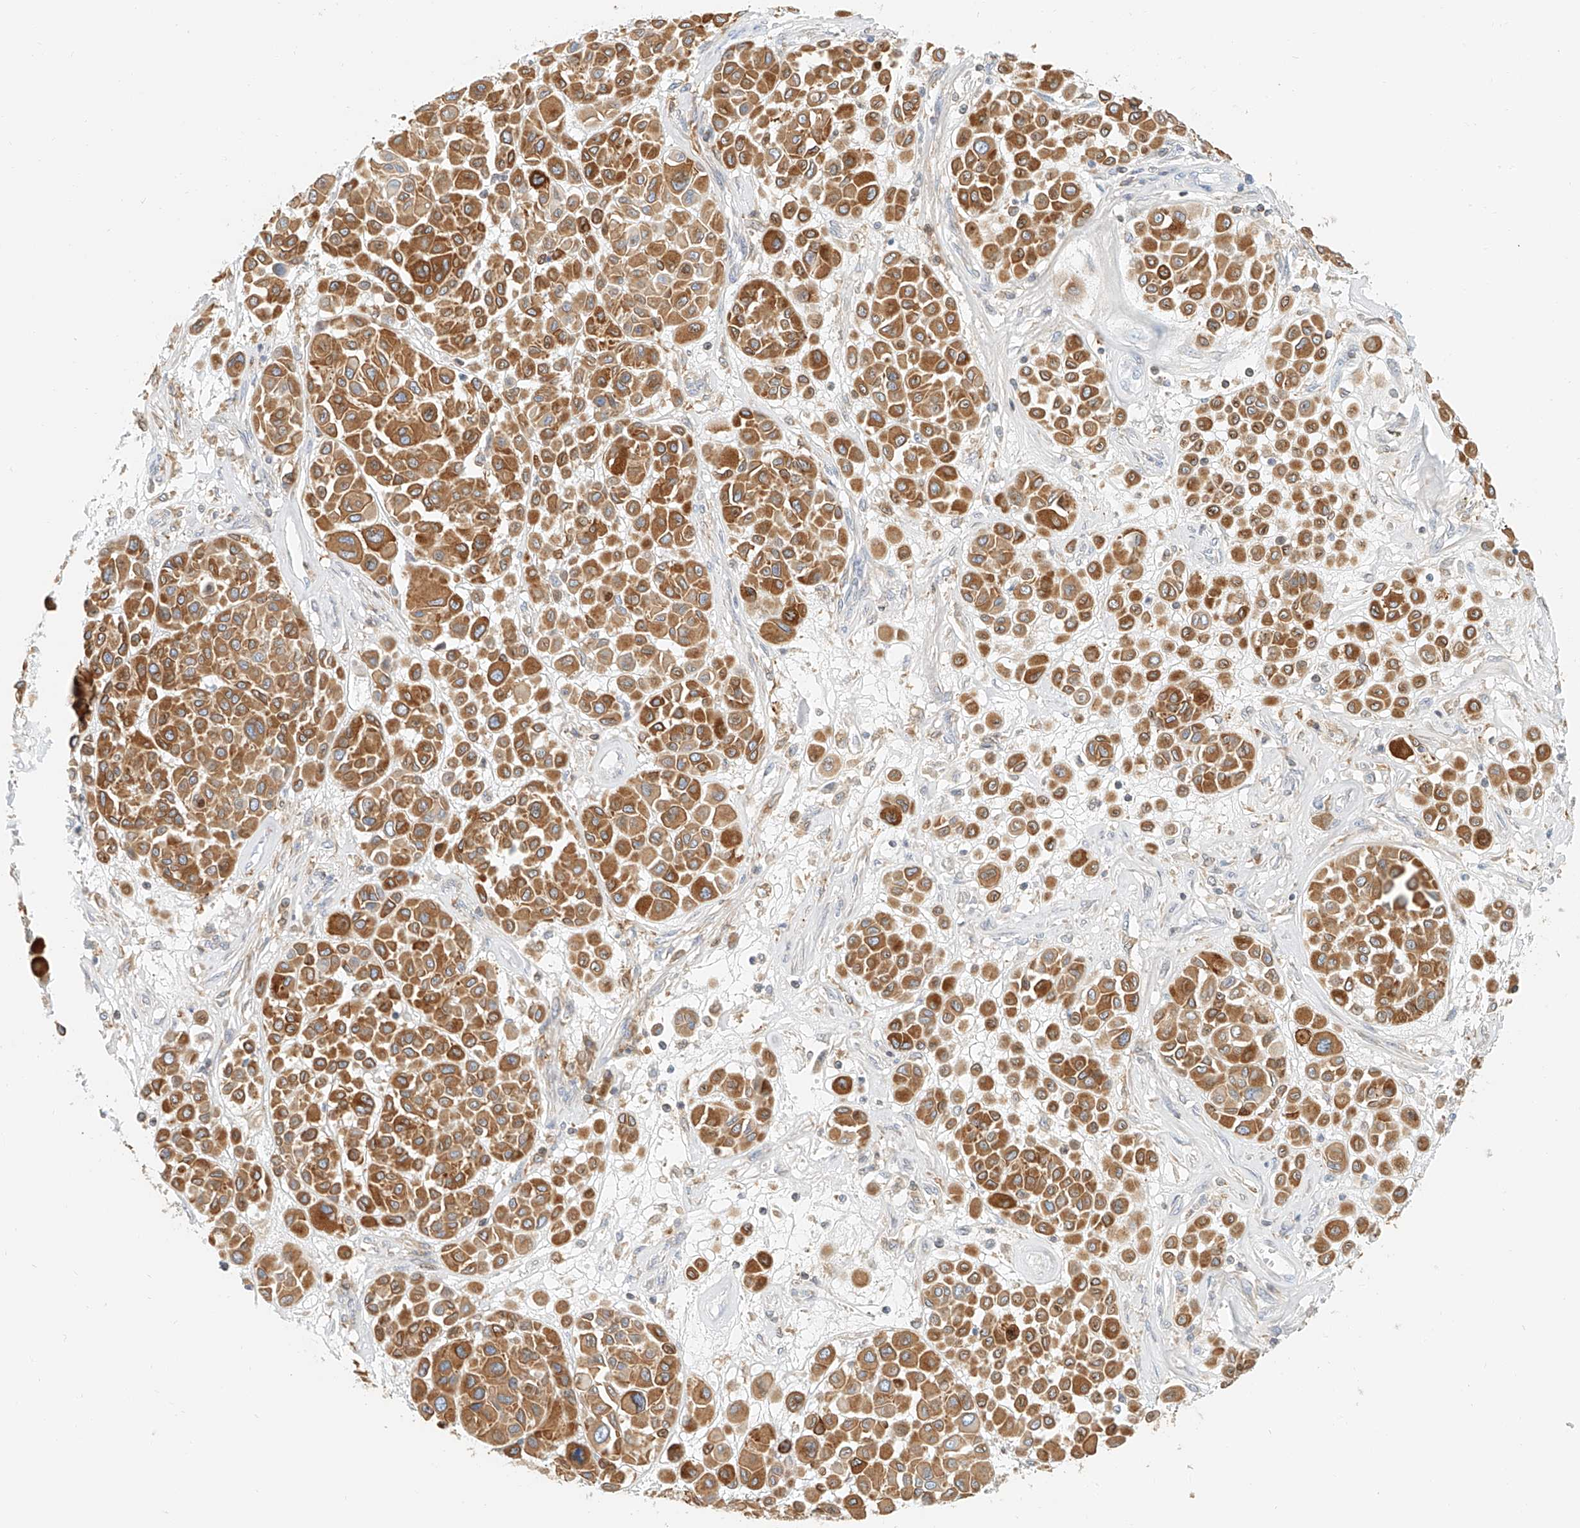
{"staining": {"intensity": "moderate", "quantity": ">75%", "location": "cytoplasmic/membranous"}, "tissue": "melanoma", "cell_type": "Tumor cells", "image_type": "cancer", "snomed": [{"axis": "morphology", "description": "Malignant melanoma, Metastatic site"}, {"axis": "topography", "description": "Soft tissue"}], "caption": "A photomicrograph showing moderate cytoplasmic/membranous positivity in approximately >75% of tumor cells in malignant melanoma (metastatic site), as visualized by brown immunohistochemical staining.", "gene": "DHRS7", "patient": {"sex": "male", "age": 41}}